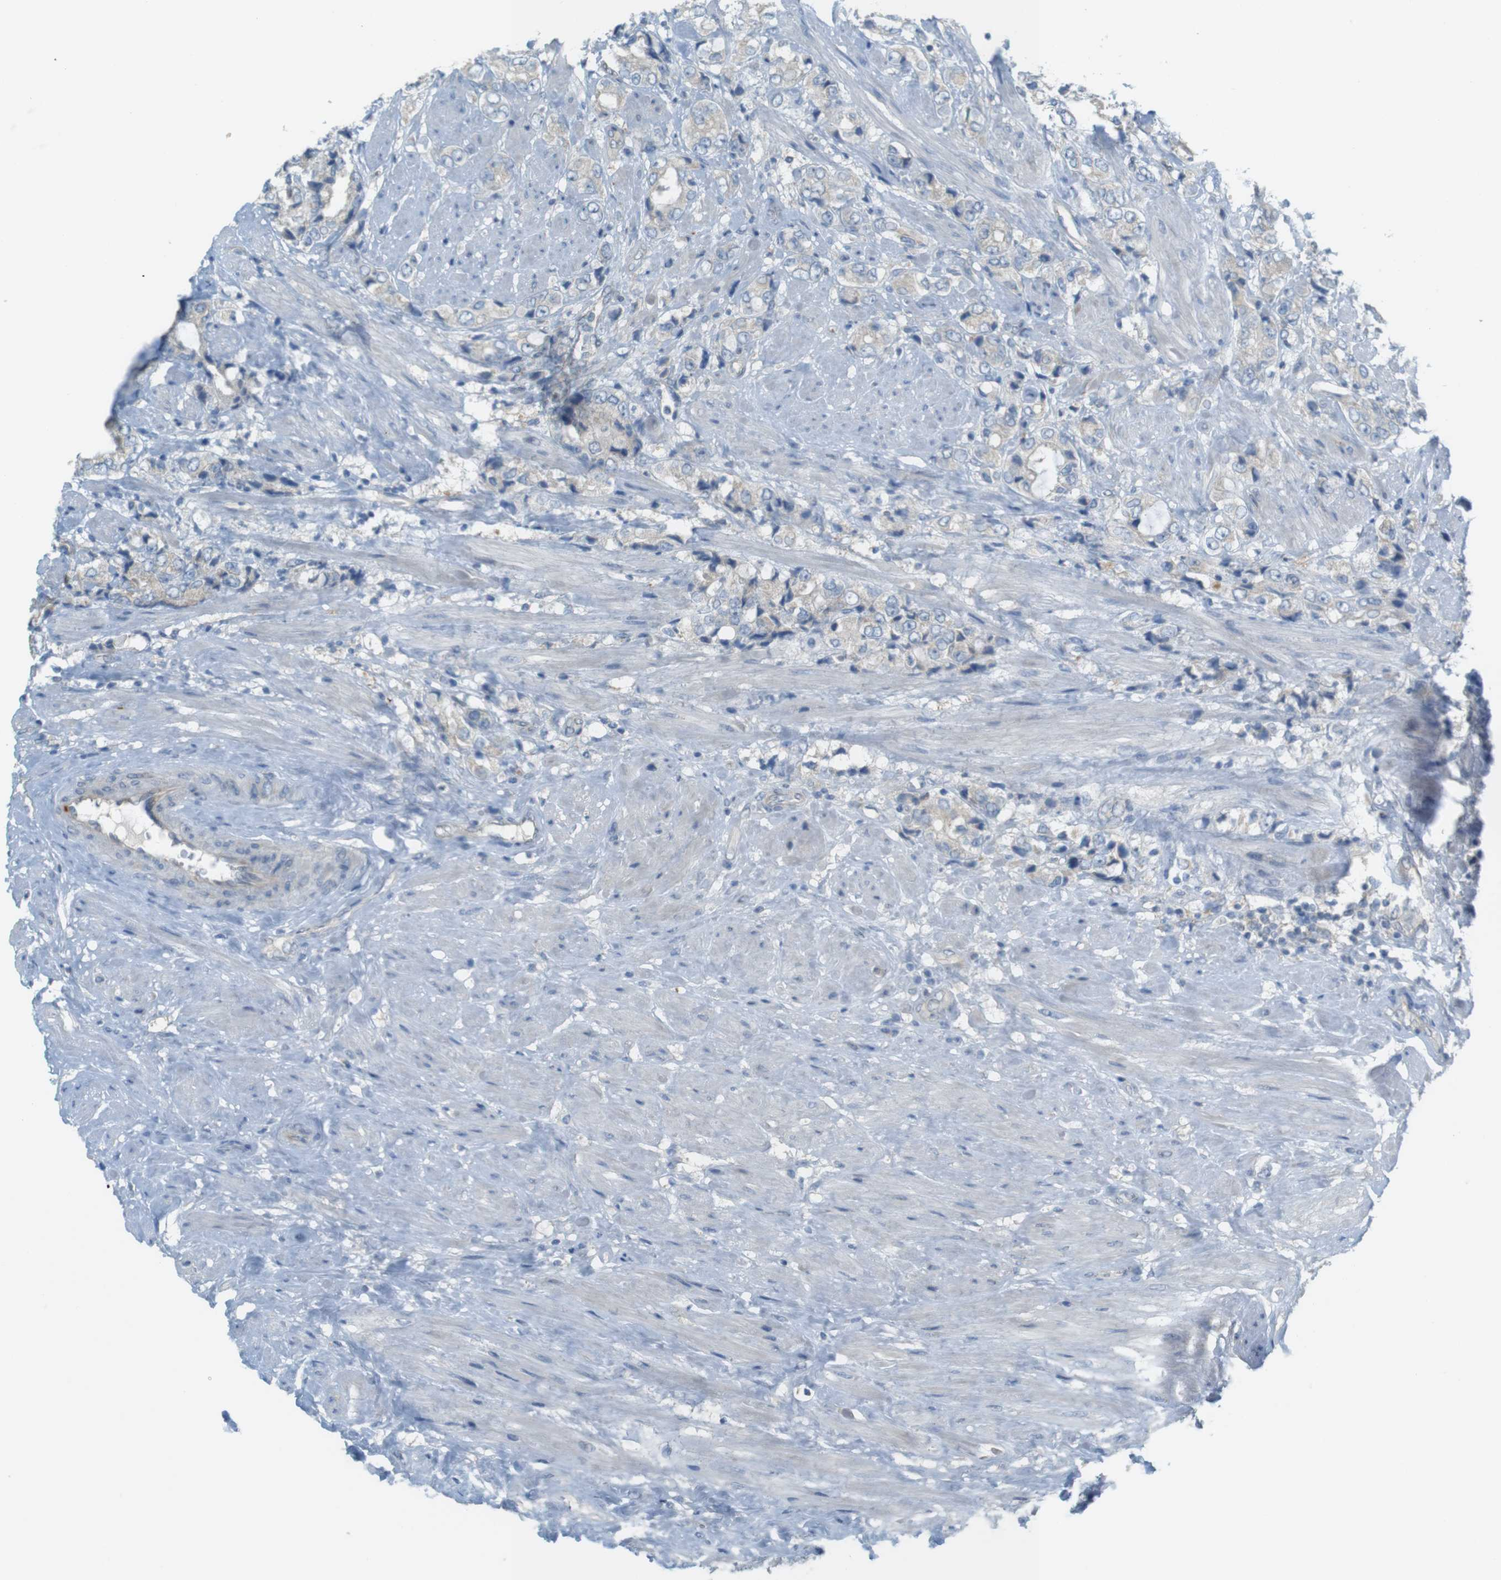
{"staining": {"intensity": "negative", "quantity": "none", "location": "none"}, "tissue": "prostate cancer", "cell_type": "Tumor cells", "image_type": "cancer", "snomed": [{"axis": "morphology", "description": "Adenocarcinoma, High grade"}, {"axis": "topography", "description": "Prostate"}], "caption": "Immunohistochemistry (IHC) photomicrograph of neoplastic tissue: prostate cancer stained with DAB shows no significant protein staining in tumor cells.", "gene": "TMEM41B", "patient": {"sex": "male", "age": 61}}